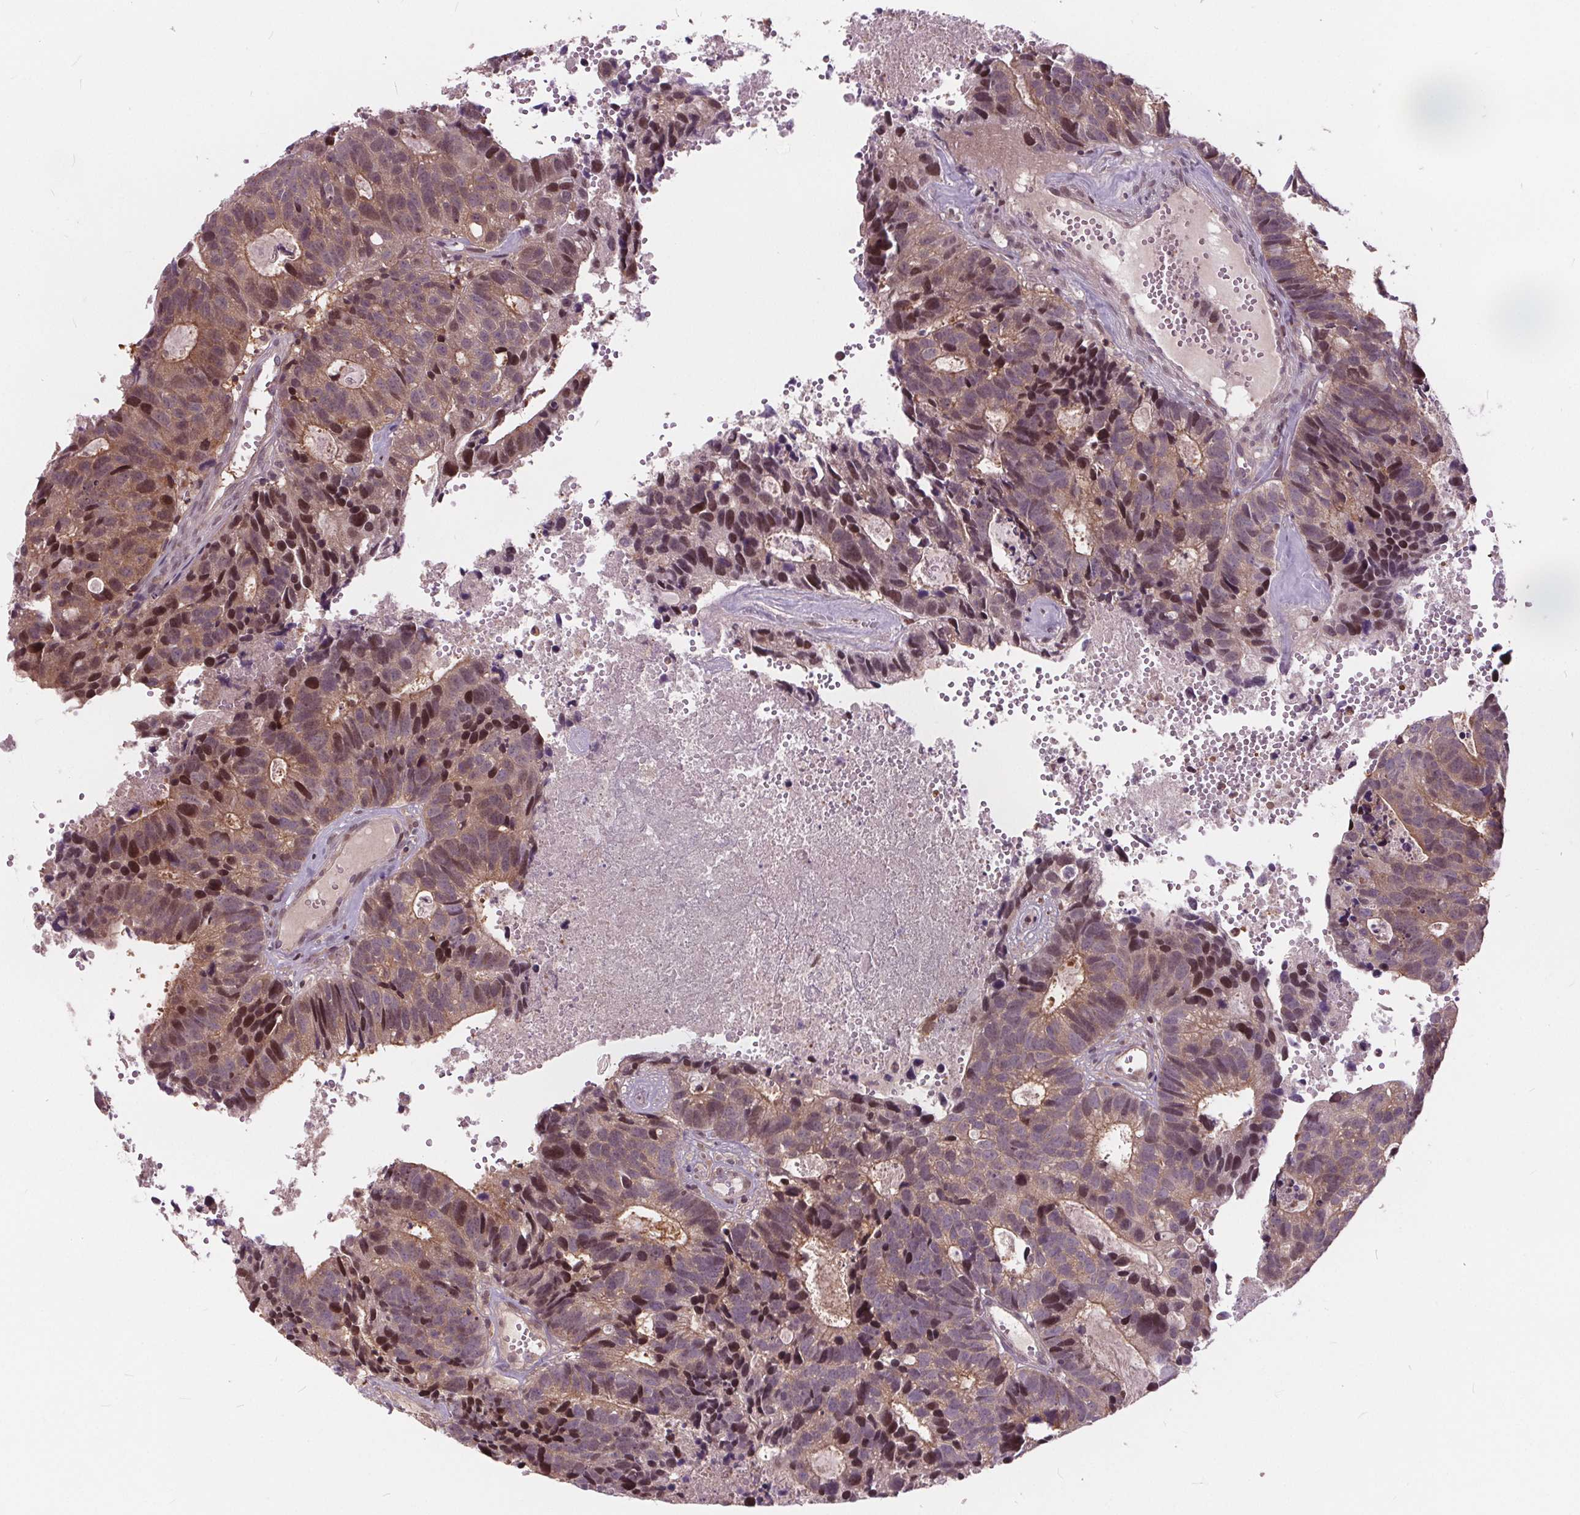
{"staining": {"intensity": "strong", "quantity": "<25%", "location": "nuclear"}, "tissue": "head and neck cancer", "cell_type": "Tumor cells", "image_type": "cancer", "snomed": [{"axis": "morphology", "description": "Adenocarcinoma, NOS"}, {"axis": "topography", "description": "Head-Neck"}], "caption": "This is a micrograph of immunohistochemistry staining of adenocarcinoma (head and neck), which shows strong staining in the nuclear of tumor cells.", "gene": "HIF1AN", "patient": {"sex": "male", "age": 62}}